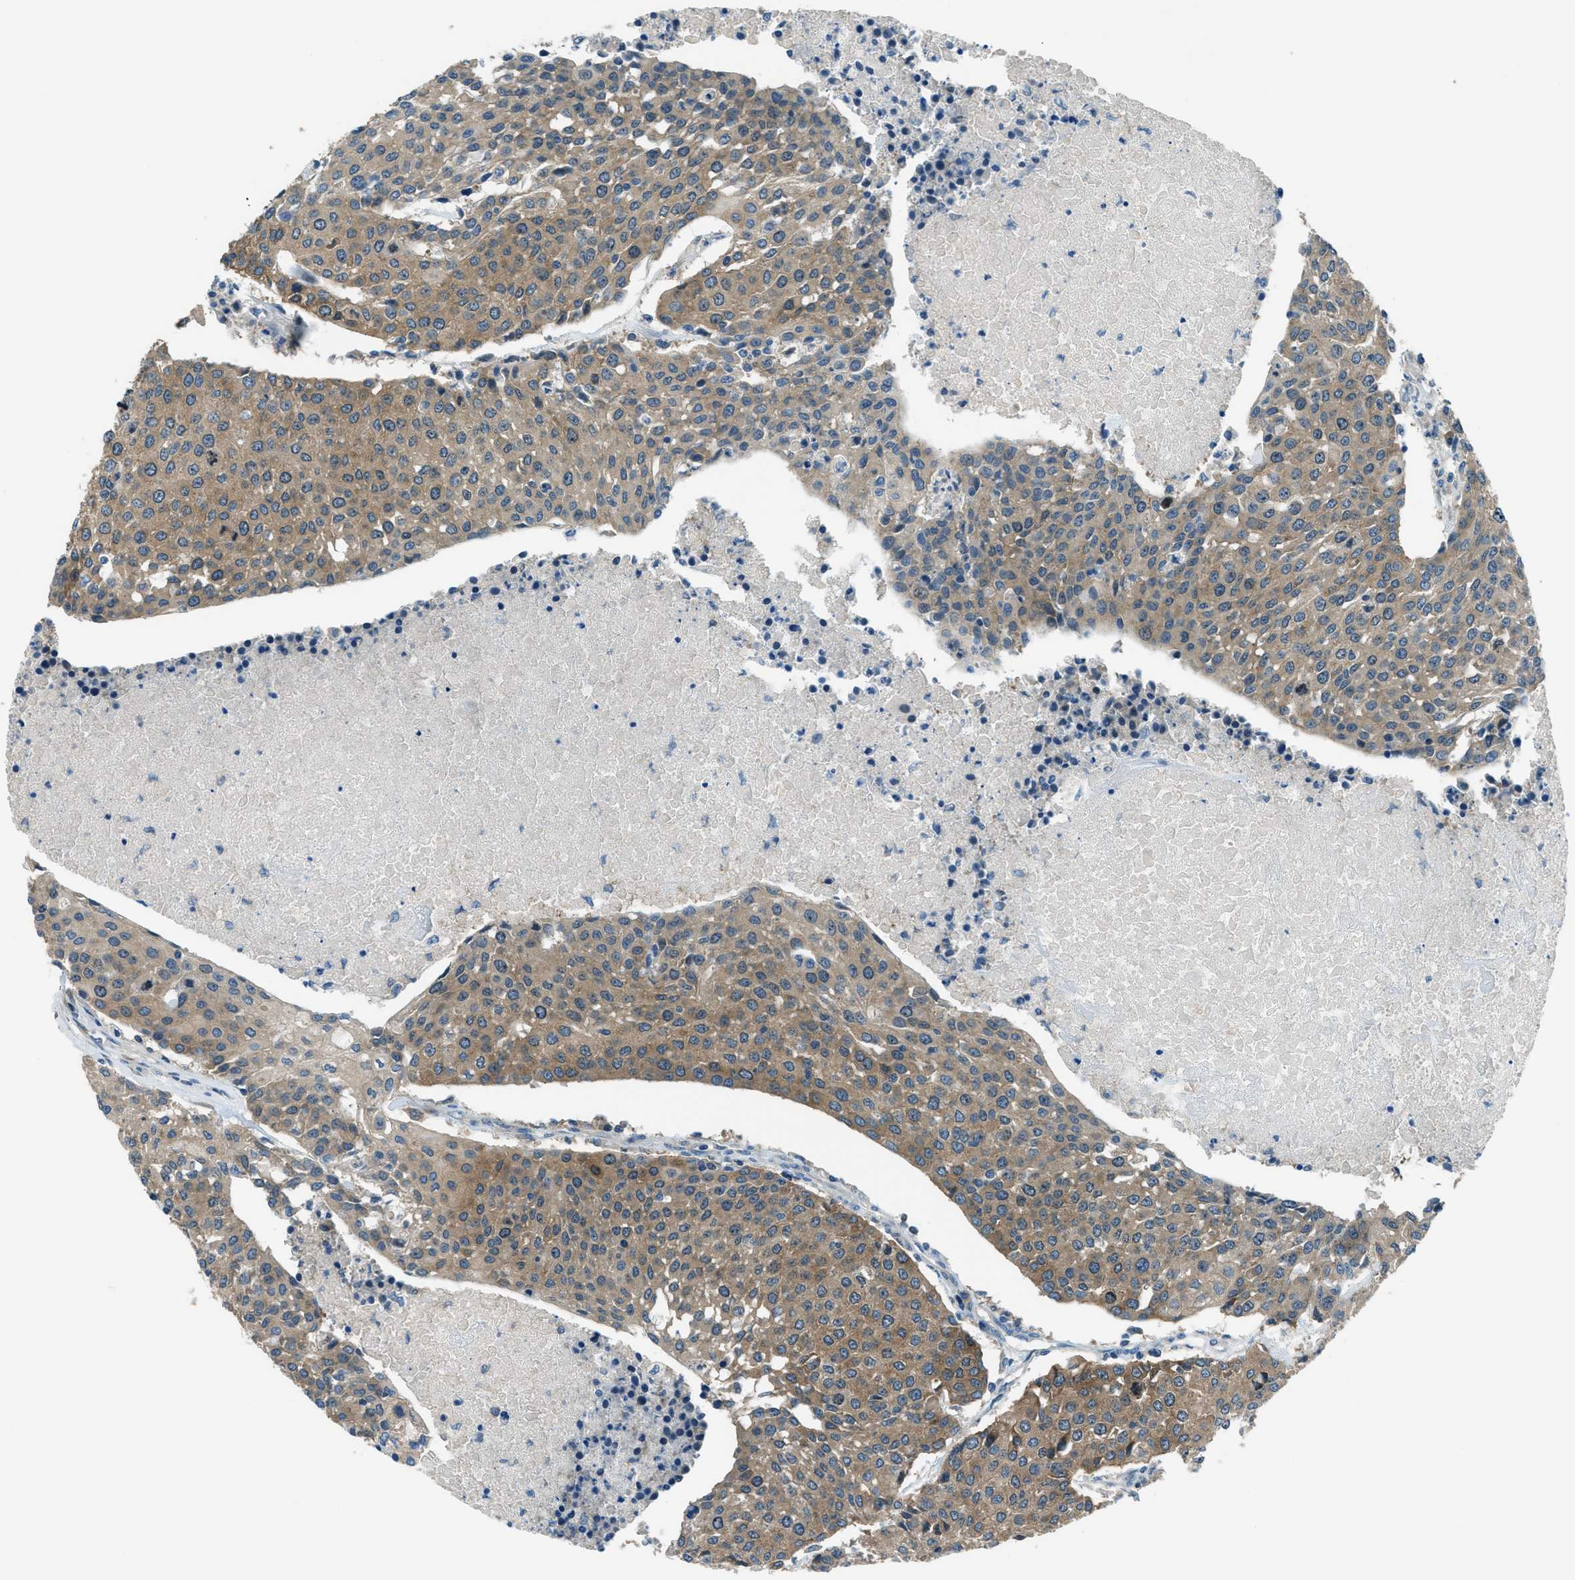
{"staining": {"intensity": "weak", "quantity": ">75%", "location": "cytoplasmic/membranous"}, "tissue": "urothelial cancer", "cell_type": "Tumor cells", "image_type": "cancer", "snomed": [{"axis": "morphology", "description": "Urothelial carcinoma, High grade"}, {"axis": "topography", "description": "Urinary bladder"}], "caption": "High-grade urothelial carcinoma was stained to show a protein in brown. There is low levels of weak cytoplasmic/membranous positivity in about >75% of tumor cells.", "gene": "ARFGAP2", "patient": {"sex": "female", "age": 85}}